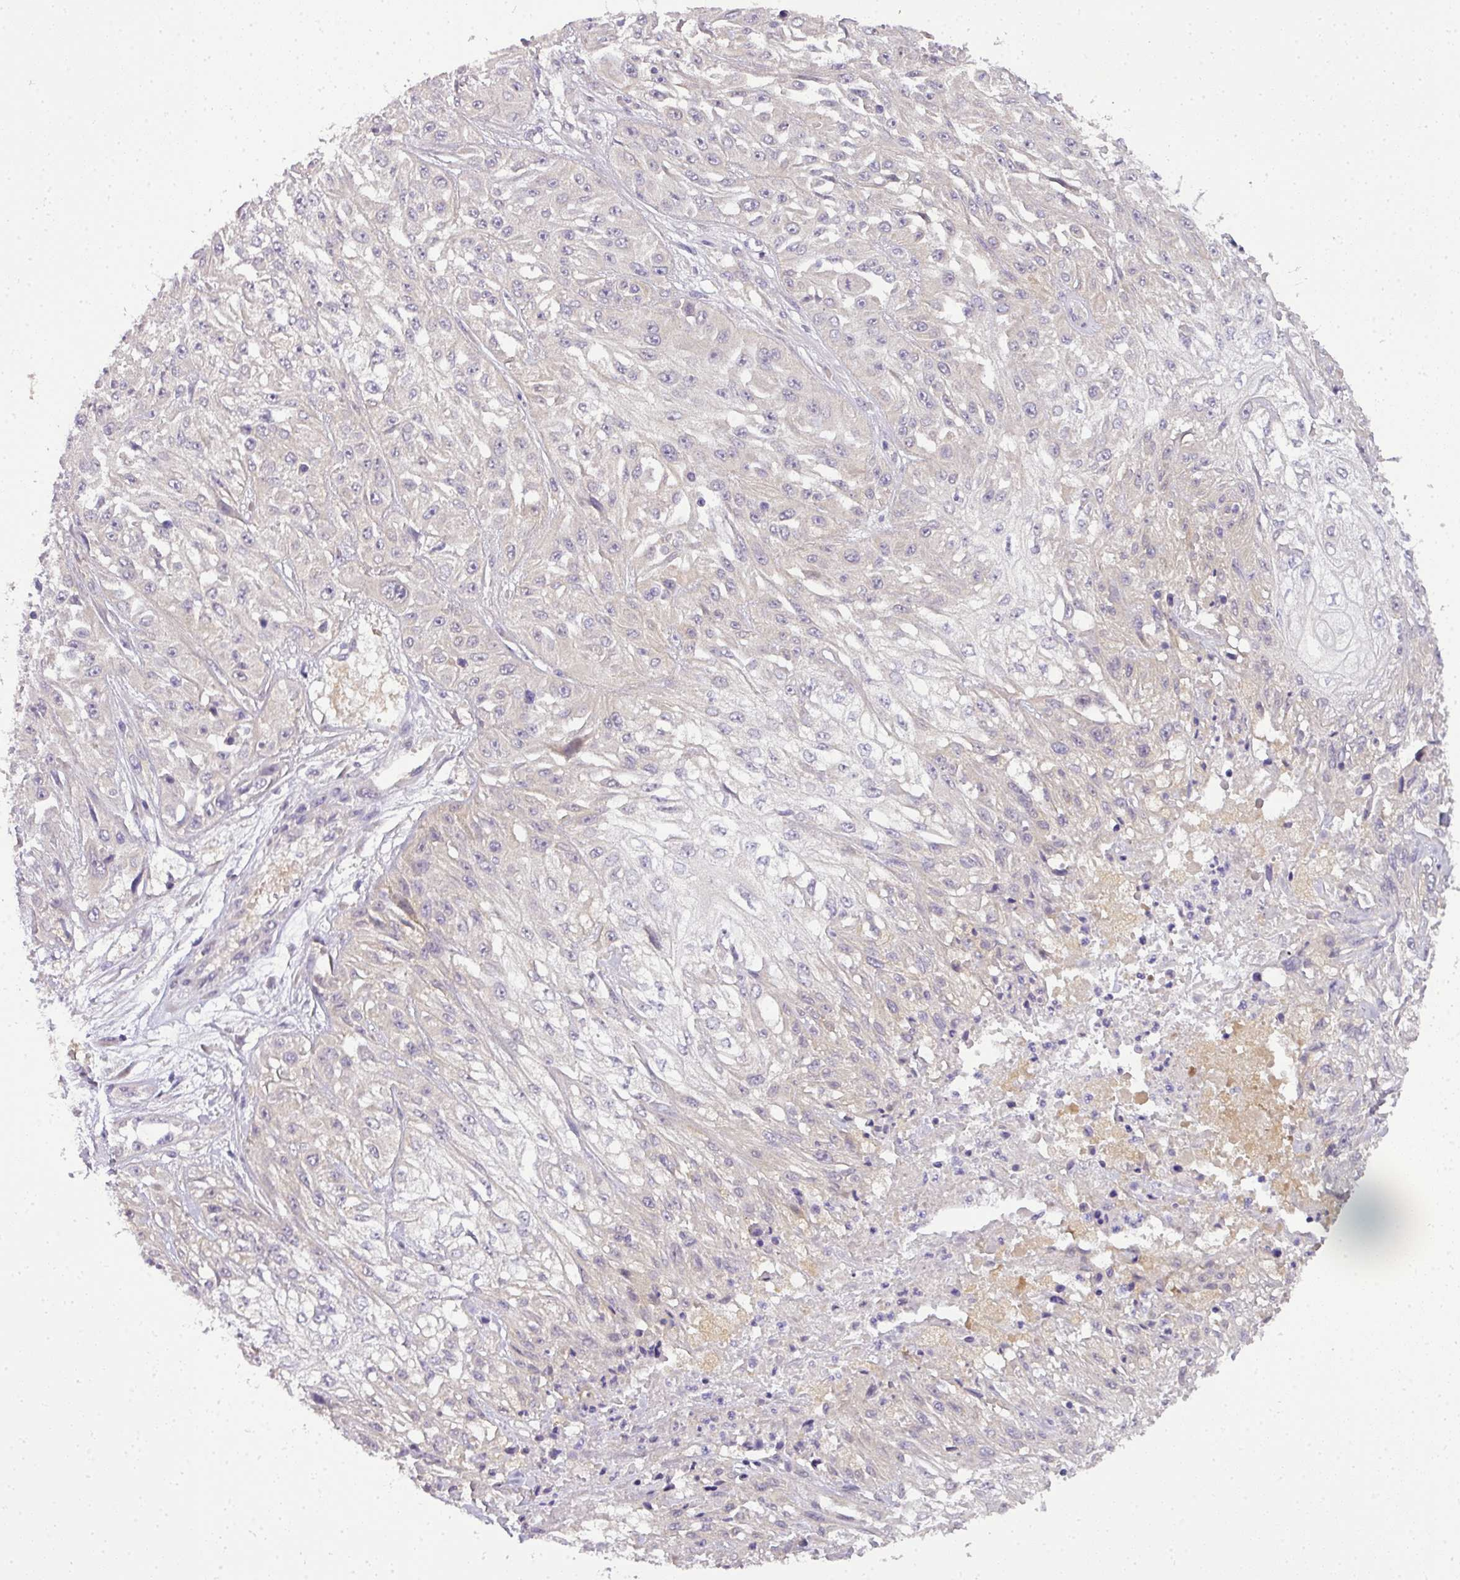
{"staining": {"intensity": "negative", "quantity": "none", "location": "none"}, "tissue": "skin cancer", "cell_type": "Tumor cells", "image_type": "cancer", "snomed": [{"axis": "morphology", "description": "Squamous cell carcinoma, NOS"}, {"axis": "morphology", "description": "Squamous cell carcinoma, metastatic, NOS"}, {"axis": "topography", "description": "Skin"}, {"axis": "topography", "description": "Lymph node"}], "caption": "Skin cancer (squamous cell carcinoma) stained for a protein using IHC shows no staining tumor cells.", "gene": "ADH5", "patient": {"sex": "male", "age": 75}}